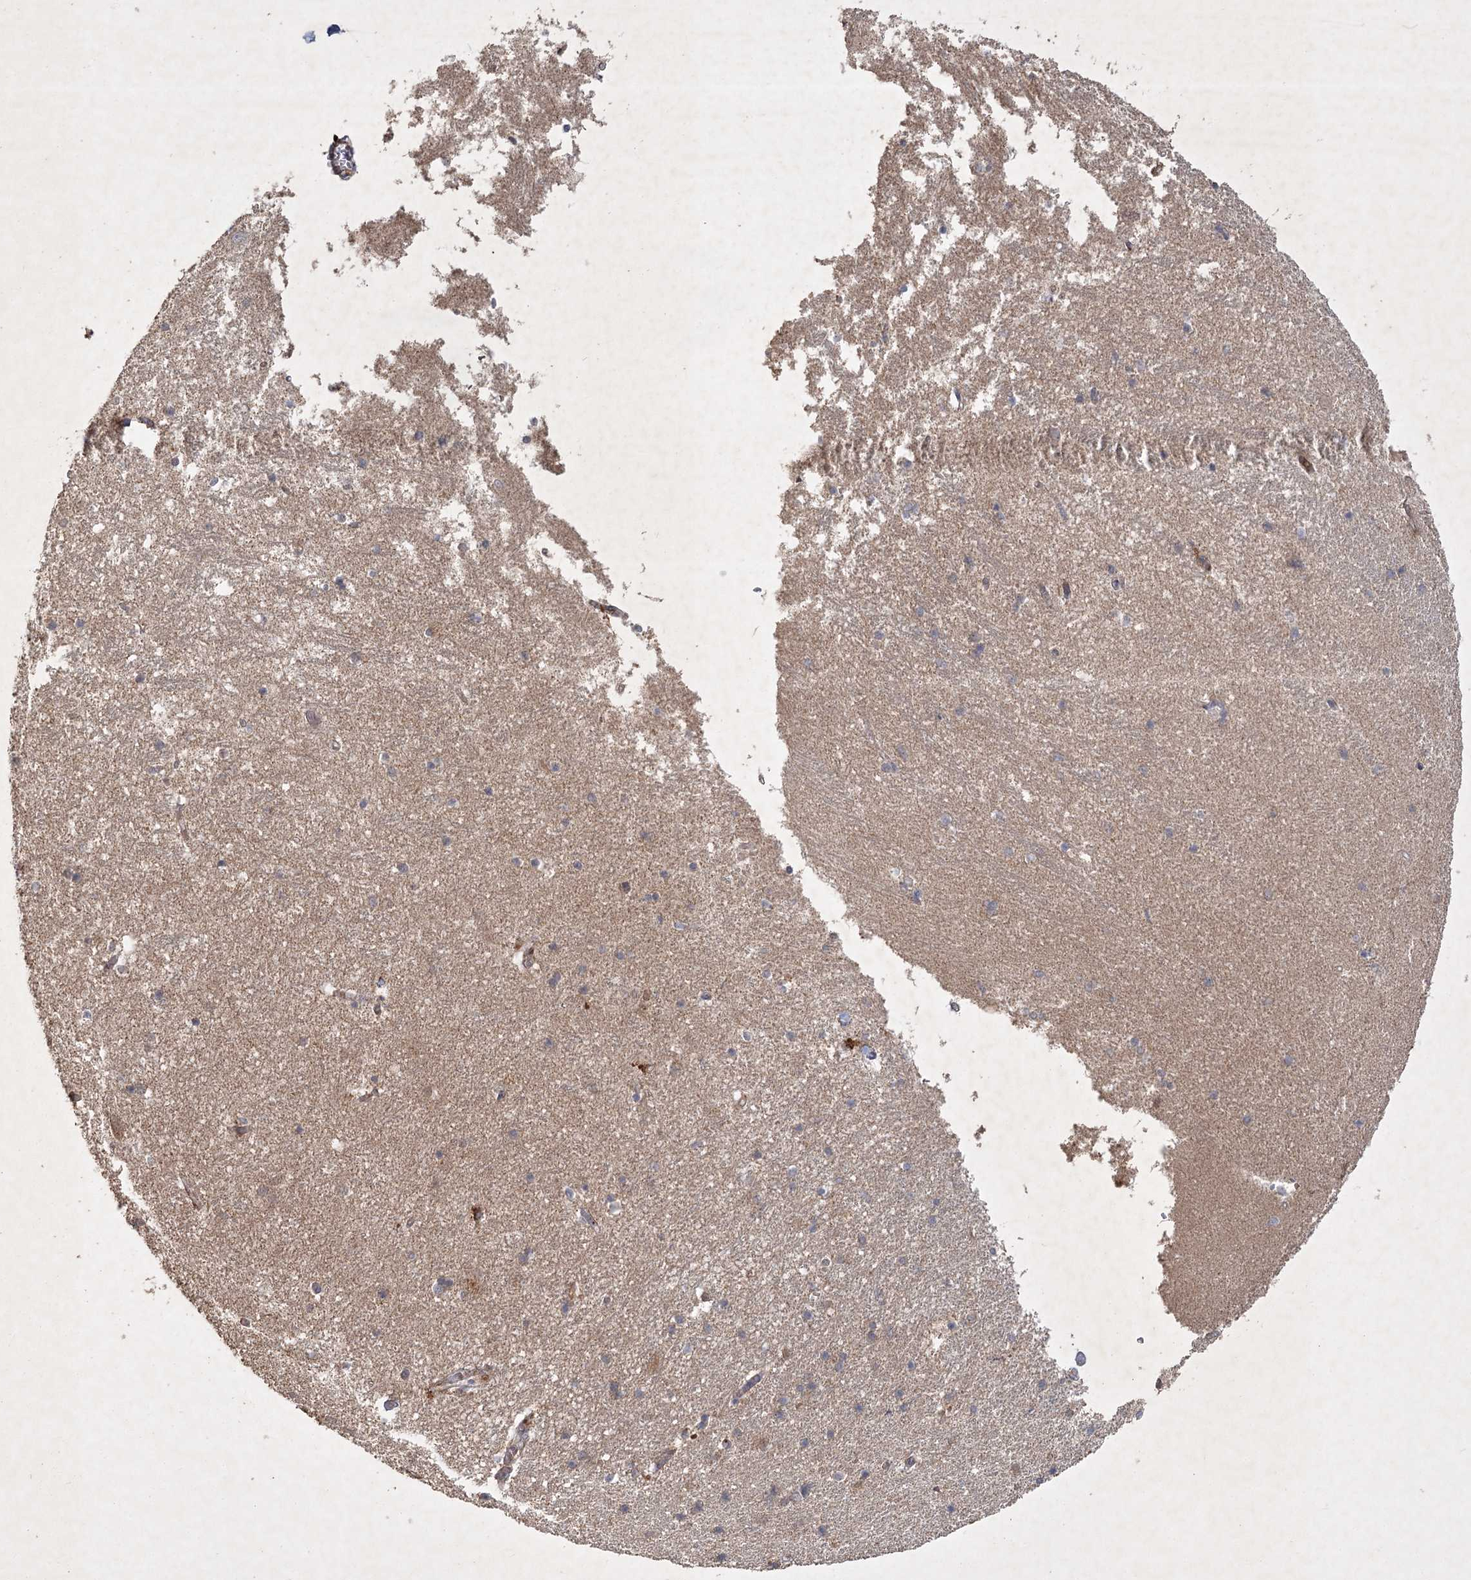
{"staining": {"intensity": "negative", "quantity": "none", "location": "none"}, "tissue": "hippocampus", "cell_type": "Glial cells", "image_type": "normal", "snomed": [{"axis": "morphology", "description": "Normal tissue, NOS"}, {"axis": "topography", "description": "Hippocampus"}], "caption": "There is no significant positivity in glial cells of hippocampus. Nuclei are stained in blue.", "gene": "KBTBD4", "patient": {"sex": "male", "age": 45}}